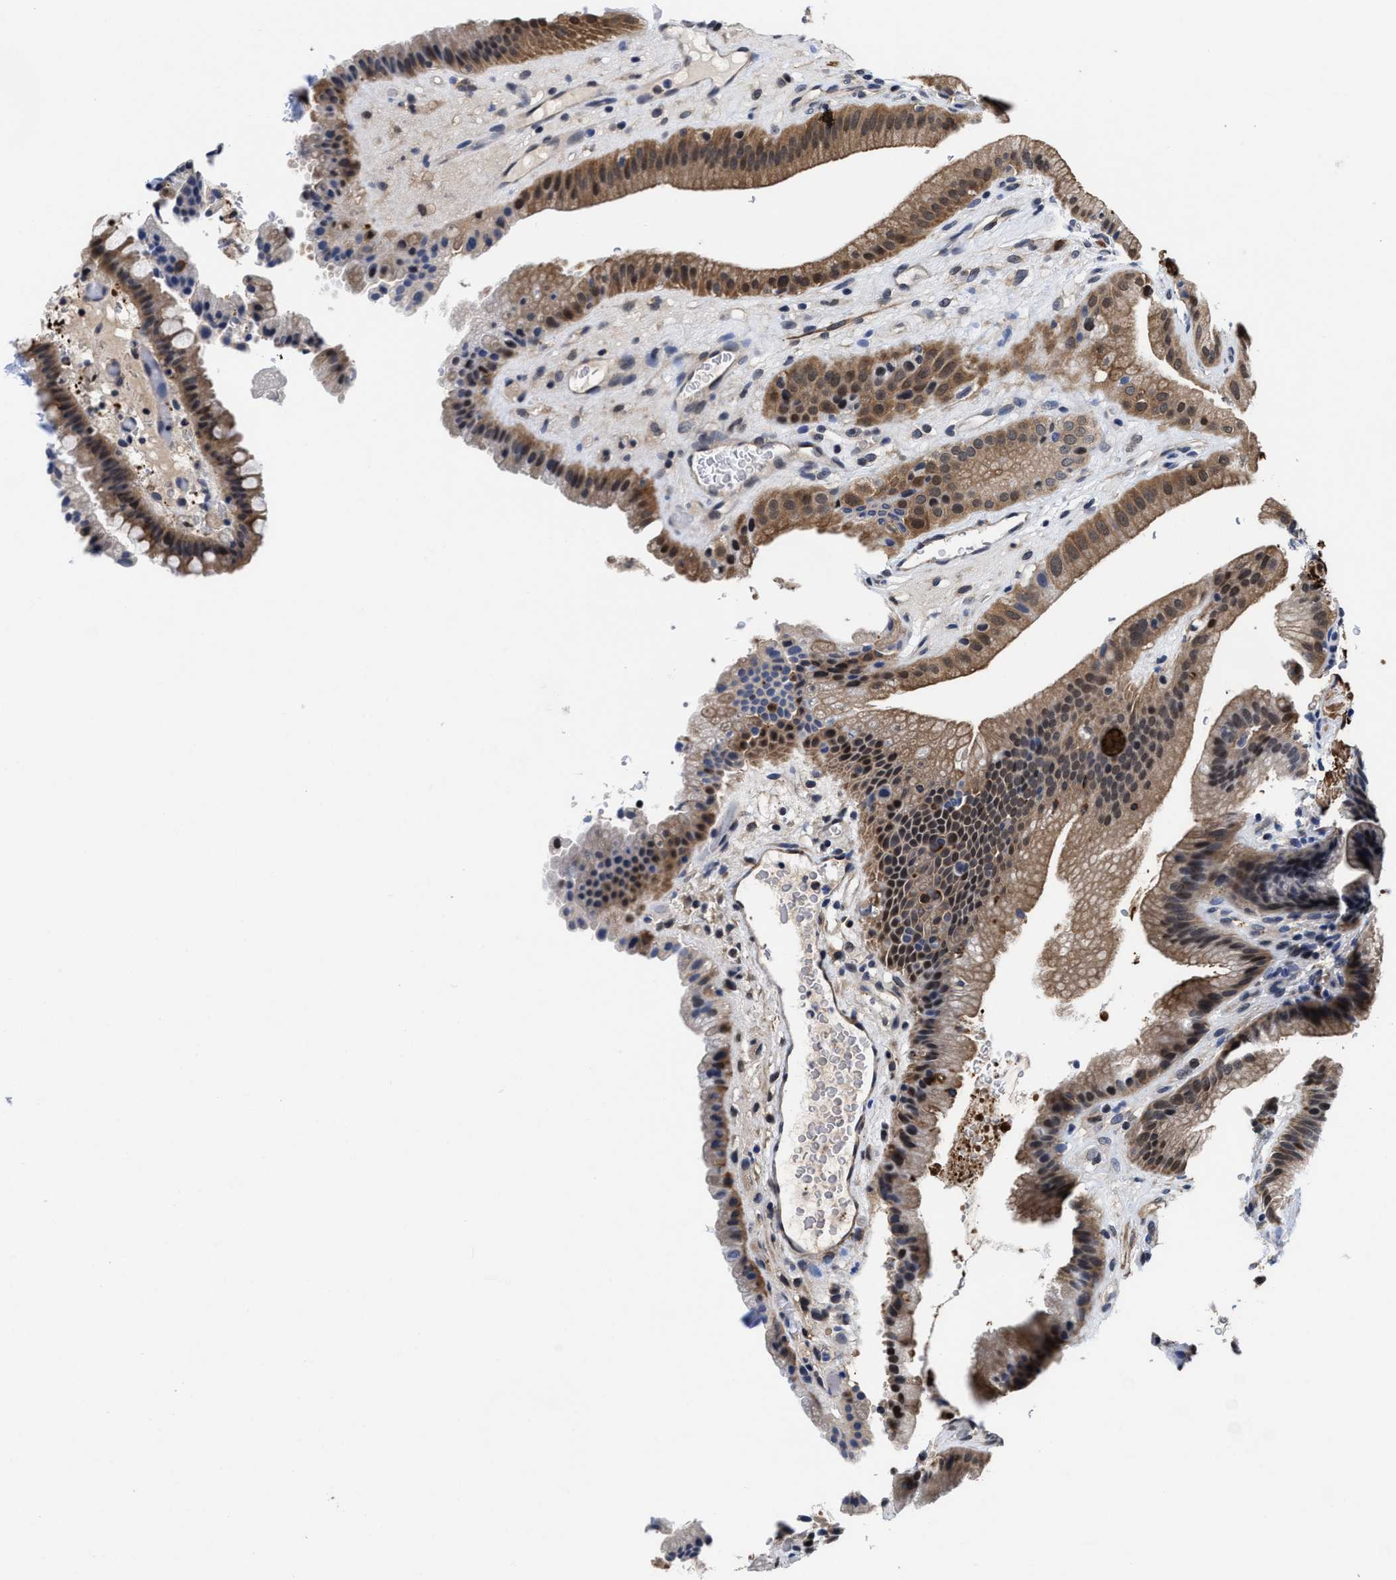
{"staining": {"intensity": "moderate", "quantity": ">75%", "location": "cytoplasmic/membranous,nuclear"}, "tissue": "gallbladder", "cell_type": "Glandular cells", "image_type": "normal", "snomed": [{"axis": "morphology", "description": "Normal tissue, NOS"}, {"axis": "topography", "description": "Gallbladder"}], "caption": "Immunohistochemical staining of benign gallbladder displays >75% levels of moderate cytoplasmic/membranous,nuclear protein positivity in approximately >75% of glandular cells. The protein of interest is stained brown, and the nuclei are stained in blue (DAB IHC with brightfield microscopy, high magnification).", "gene": "KIF12", "patient": {"sex": "male", "age": 49}}